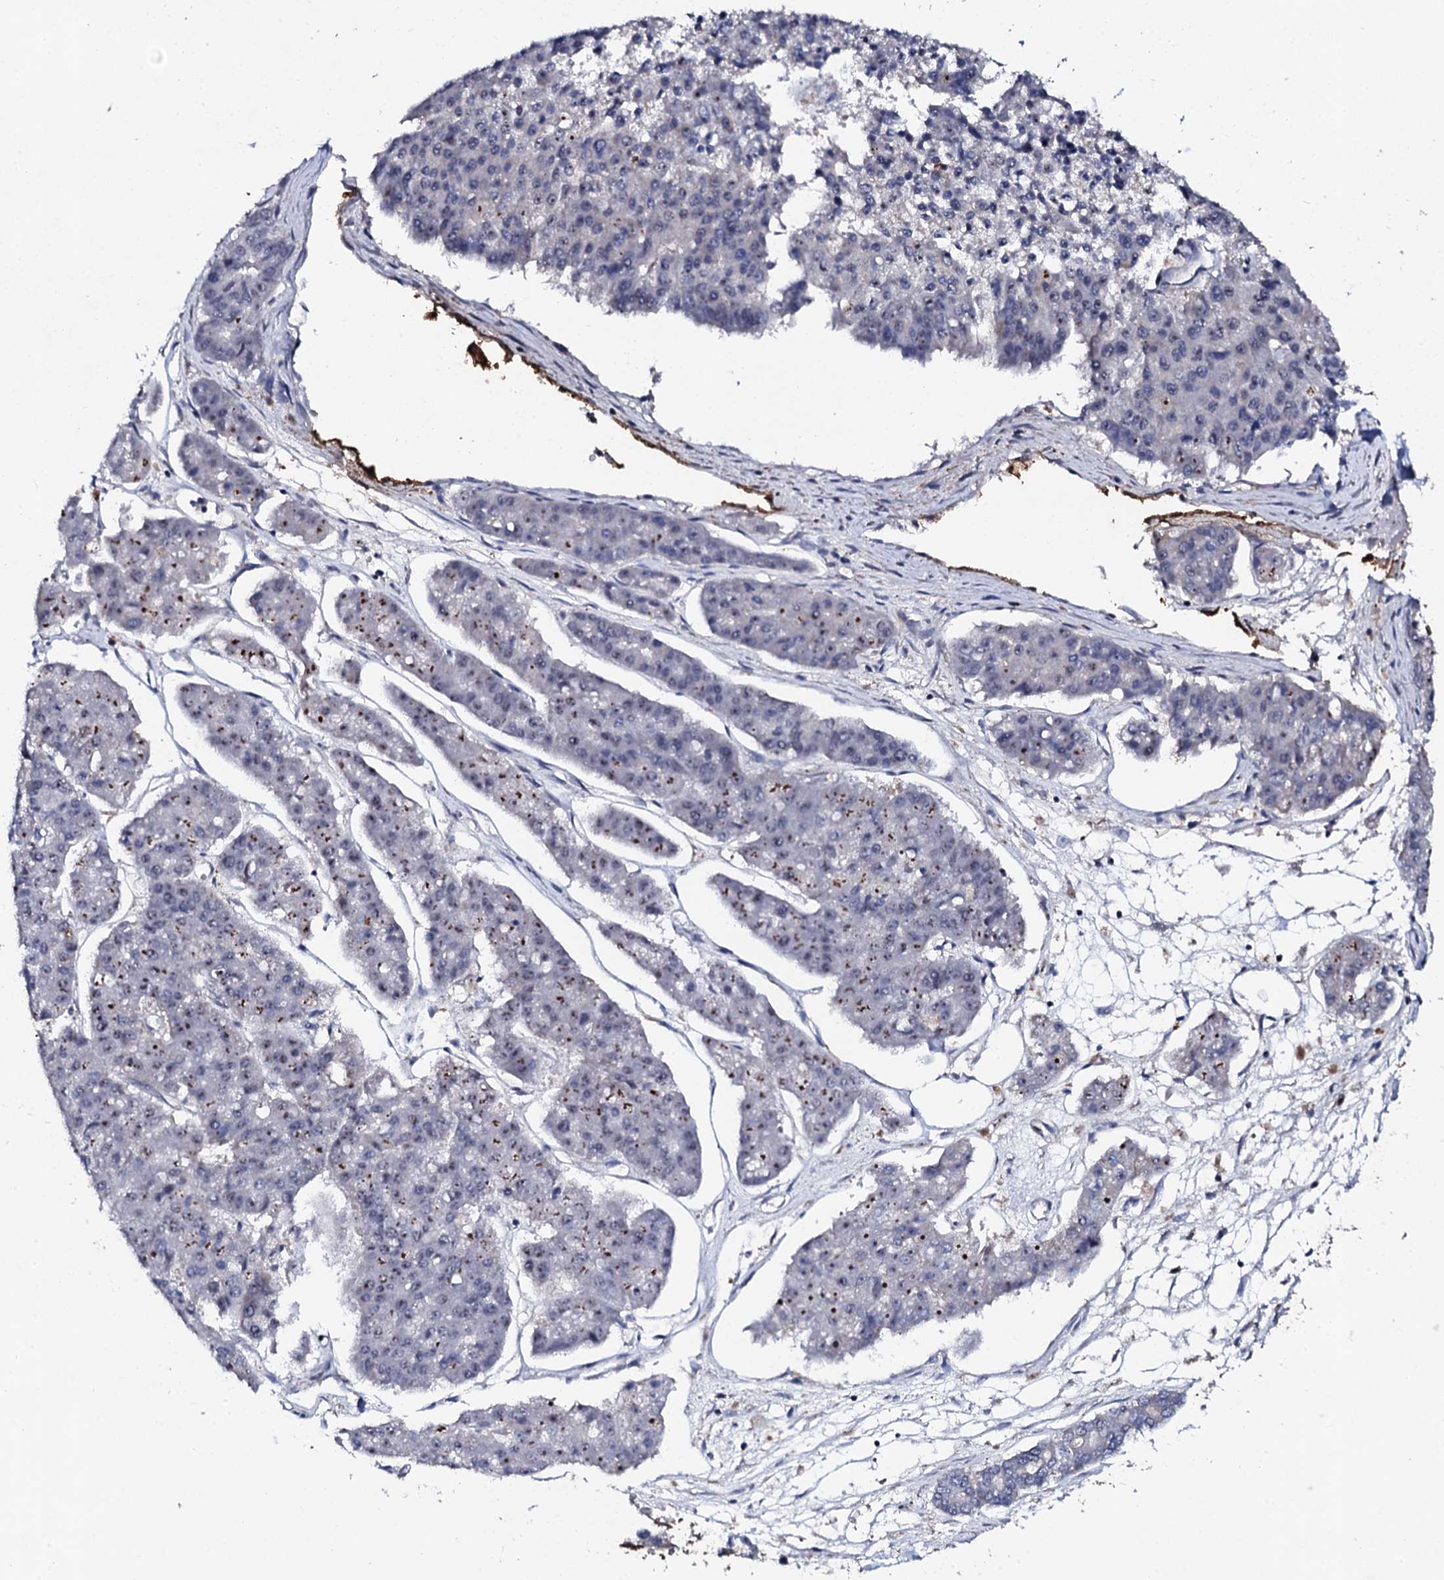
{"staining": {"intensity": "moderate", "quantity": "<25%", "location": "cytoplasmic/membranous"}, "tissue": "pancreatic cancer", "cell_type": "Tumor cells", "image_type": "cancer", "snomed": [{"axis": "morphology", "description": "Adenocarcinoma, NOS"}, {"axis": "topography", "description": "Pancreas"}], "caption": "Tumor cells demonstrate low levels of moderate cytoplasmic/membranous positivity in approximately <25% of cells in human pancreatic cancer (adenocarcinoma).", "gene": "GTPBP4", "patient": {"sex": "male", "age": 50}}